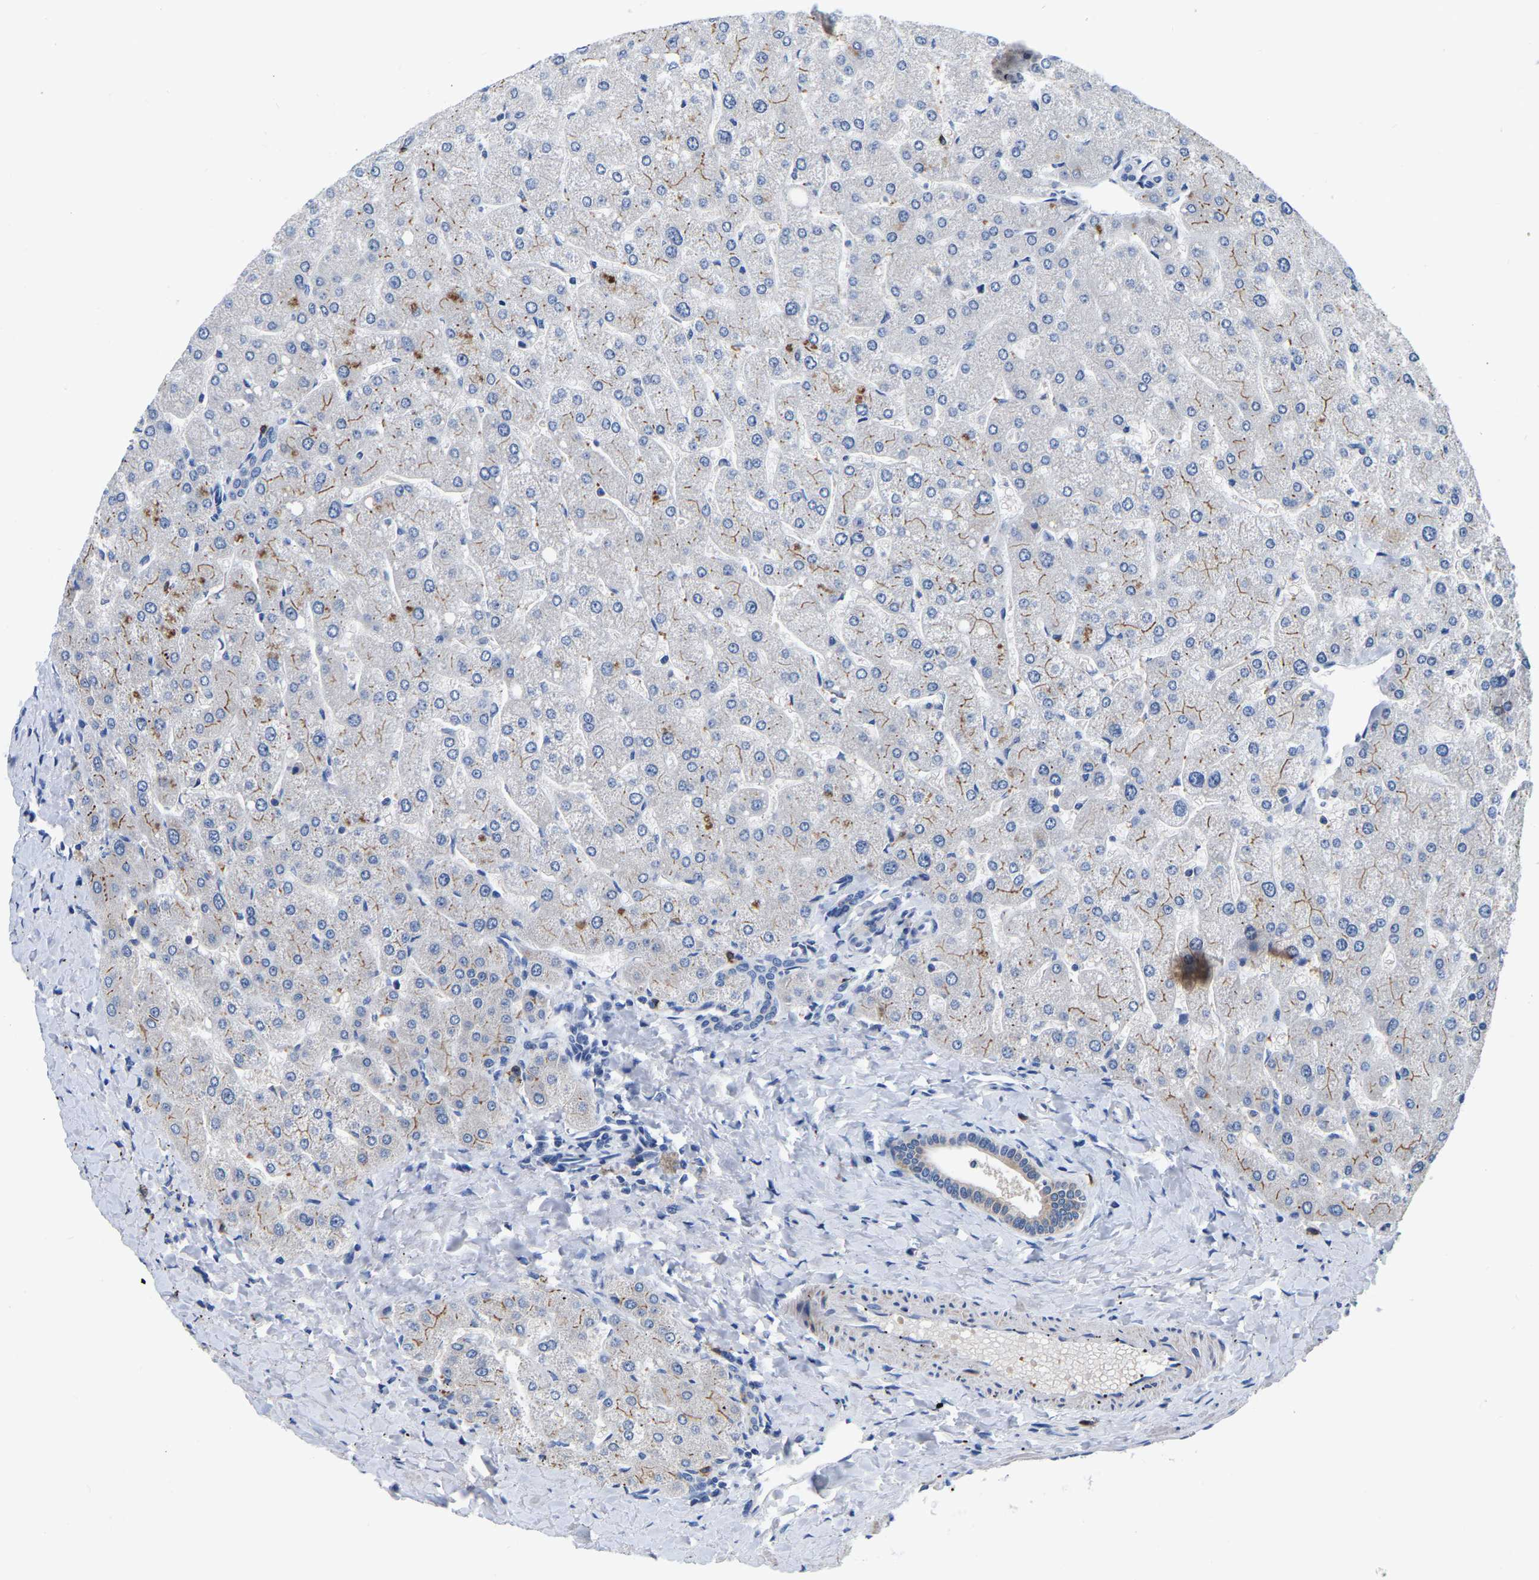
{"staining": {"intensity": "negative", "quantity": "none", "location": "none"}, "tissue": "liver", "cell_type": "Cholangiocytes", "image_type": "normal", "snomed": [{"axis": "morphology", "description": "Normal tissue, NOS"}, {"axis": "topography", "description": "Liver"}], "caption": "DAB immunohistochemical staining of normal liver exhibits no significant expression in cholangiocytes.", "gene": "RAB27B", "patient": {"sex": "male", "age": 55}}